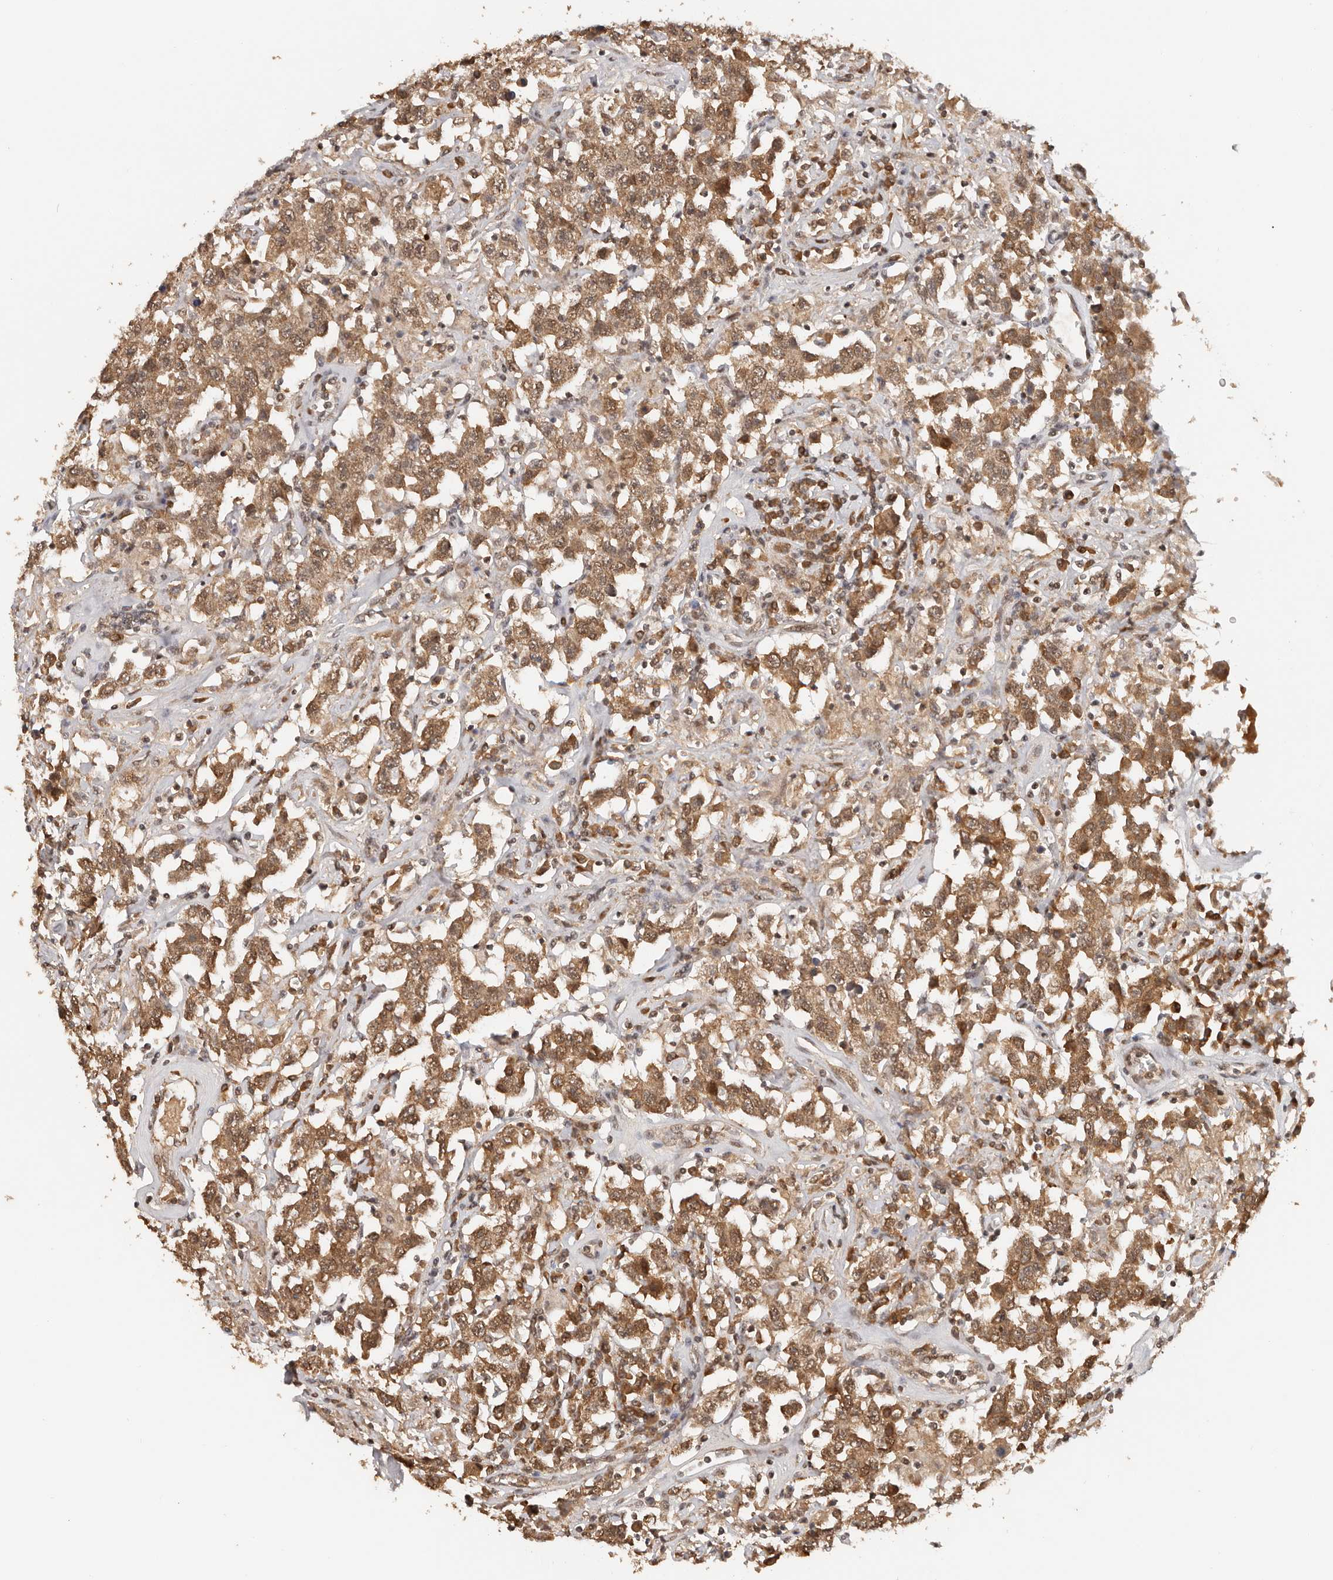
{"staining": {"intensity": "moderate", "quantity": ">75%", "location": "cytoplasmic/membranous"}, "tissue": "testis cancer", "cell_type": "Tumor cells", "image_type": "cancer", "snomed": [{"axis": "morphology", "description": "Seminoma, NOS"}, {"axis": "topography", "description": "Testis"}], "caption": "This is an image of immunohistochemistry staining of seminoma (testis), which shows moderate expression in the cytoplasmic/membranous of tumor cells.", "gene": "SEC14L1", "patient": {"sex": "male", "age": 41}}